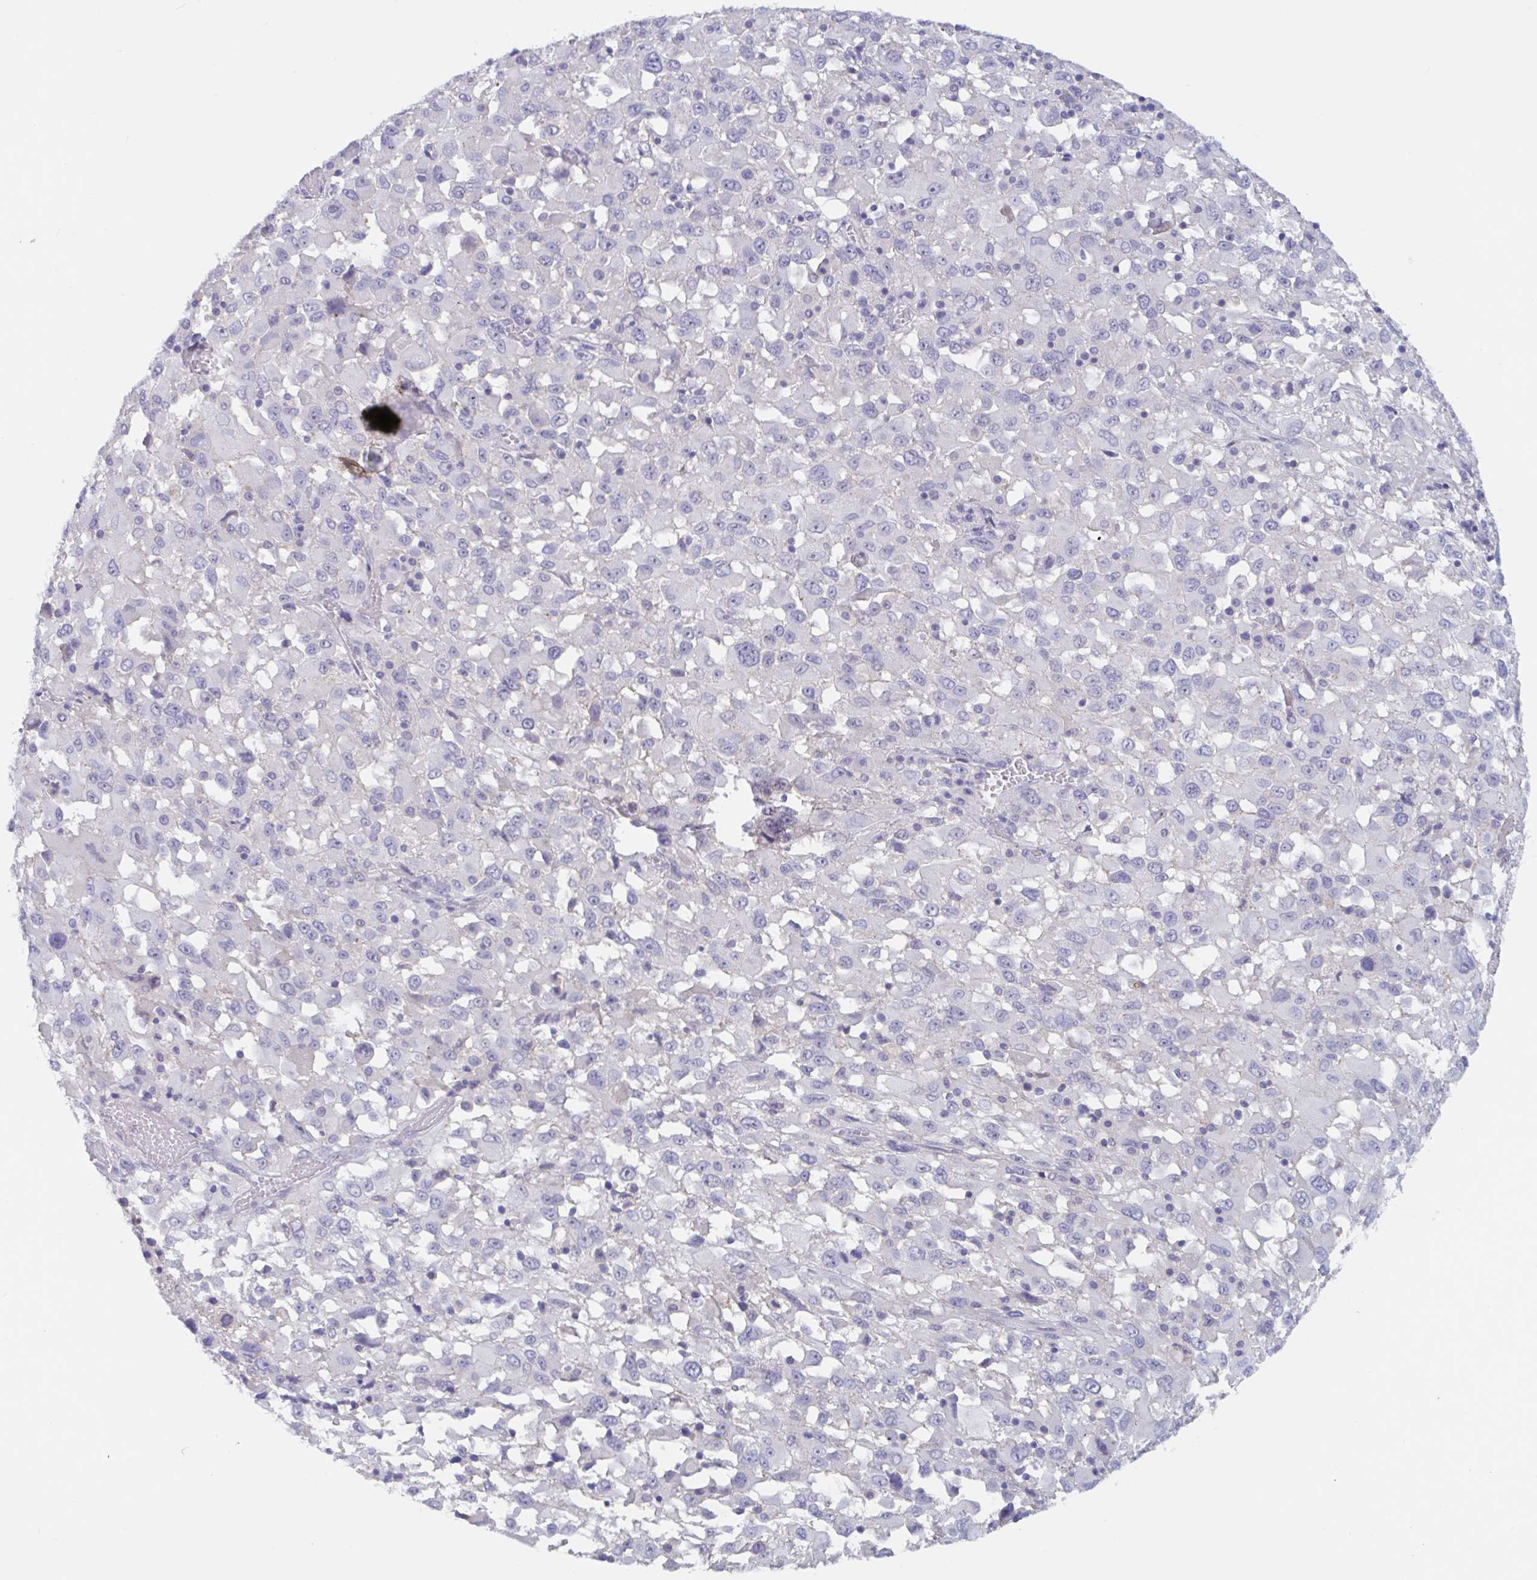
{"staining": {"intensity": "negative", "quantity": "none", "location": "none"}, "tissue": "melanoma", "cell_type": "Tumor cells", "image_type": "cancer", "snomed": [{"axis": "morphology", "description": "Malignant melanoma, Metastatic site"}, {"axis": "topography", "description": "Soft tissue"}], "caption": "A micrograph of malignant melanoma (metastatic site) stained for a protein demonstrates no brown staining in tumor cells.", "gene": "ZNHIT2", "patient": {"sex": "male", "age": 50}}